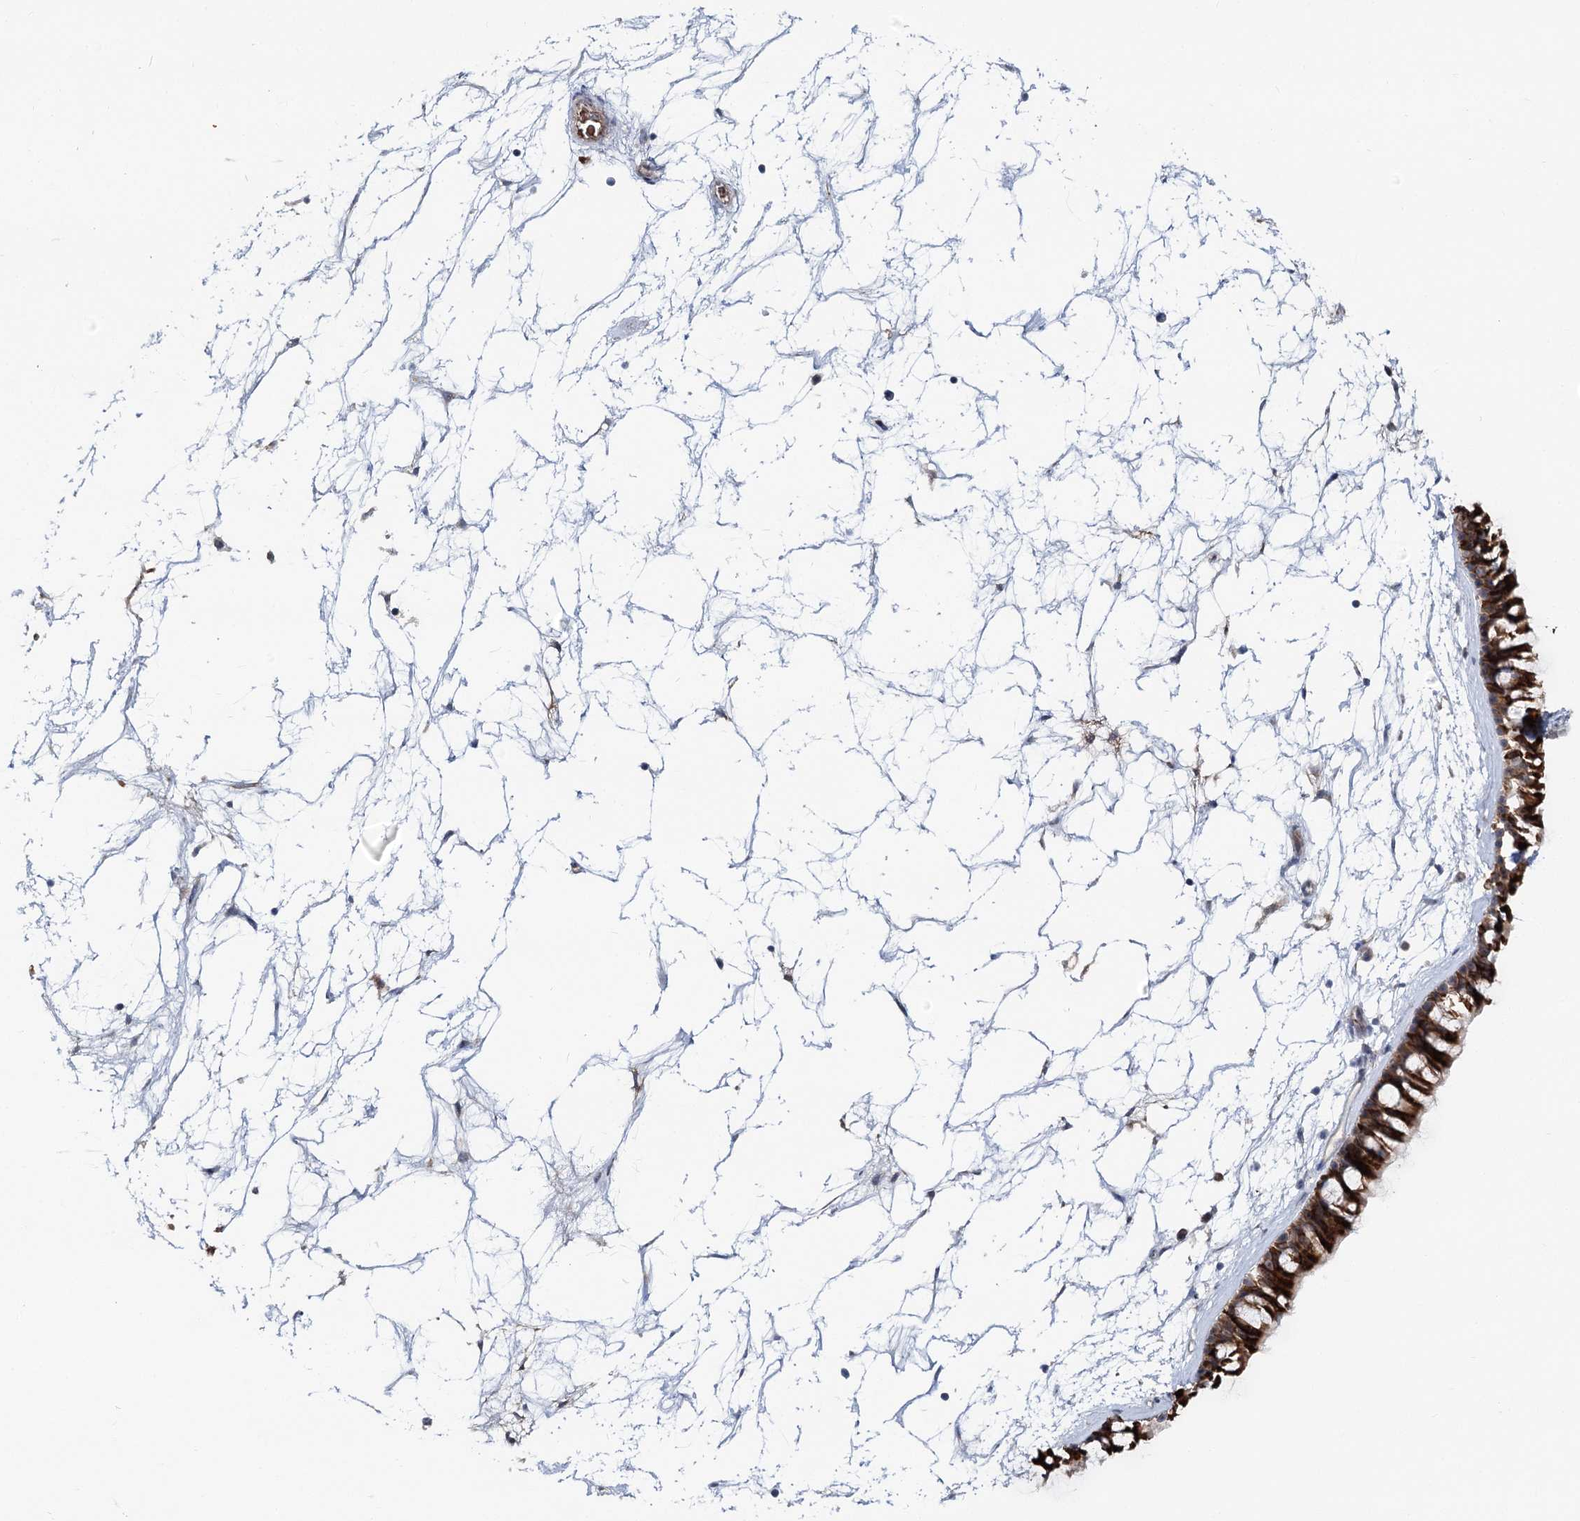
{"staining": {"intensity": "strong", "quantity": ">75%", "location": "cytoplasmic/membranous"}, "tissue": "nasopharynx", "cell_type": "Respiratory epithelial cells", "image_type": "normal", "snomed": [{"axis": "morphology", "description": "Normal tissue, NOS"}, {"axis": "topography", "description": "Nasopharynx"}], "caption": "An image of nasopharynx stained for a protein reveals strong cytoplasmic/membranous brown staining in respiratory epithelial cells.", "gene": "CIB4", "patient": {"sex": "male", "age": 64}}